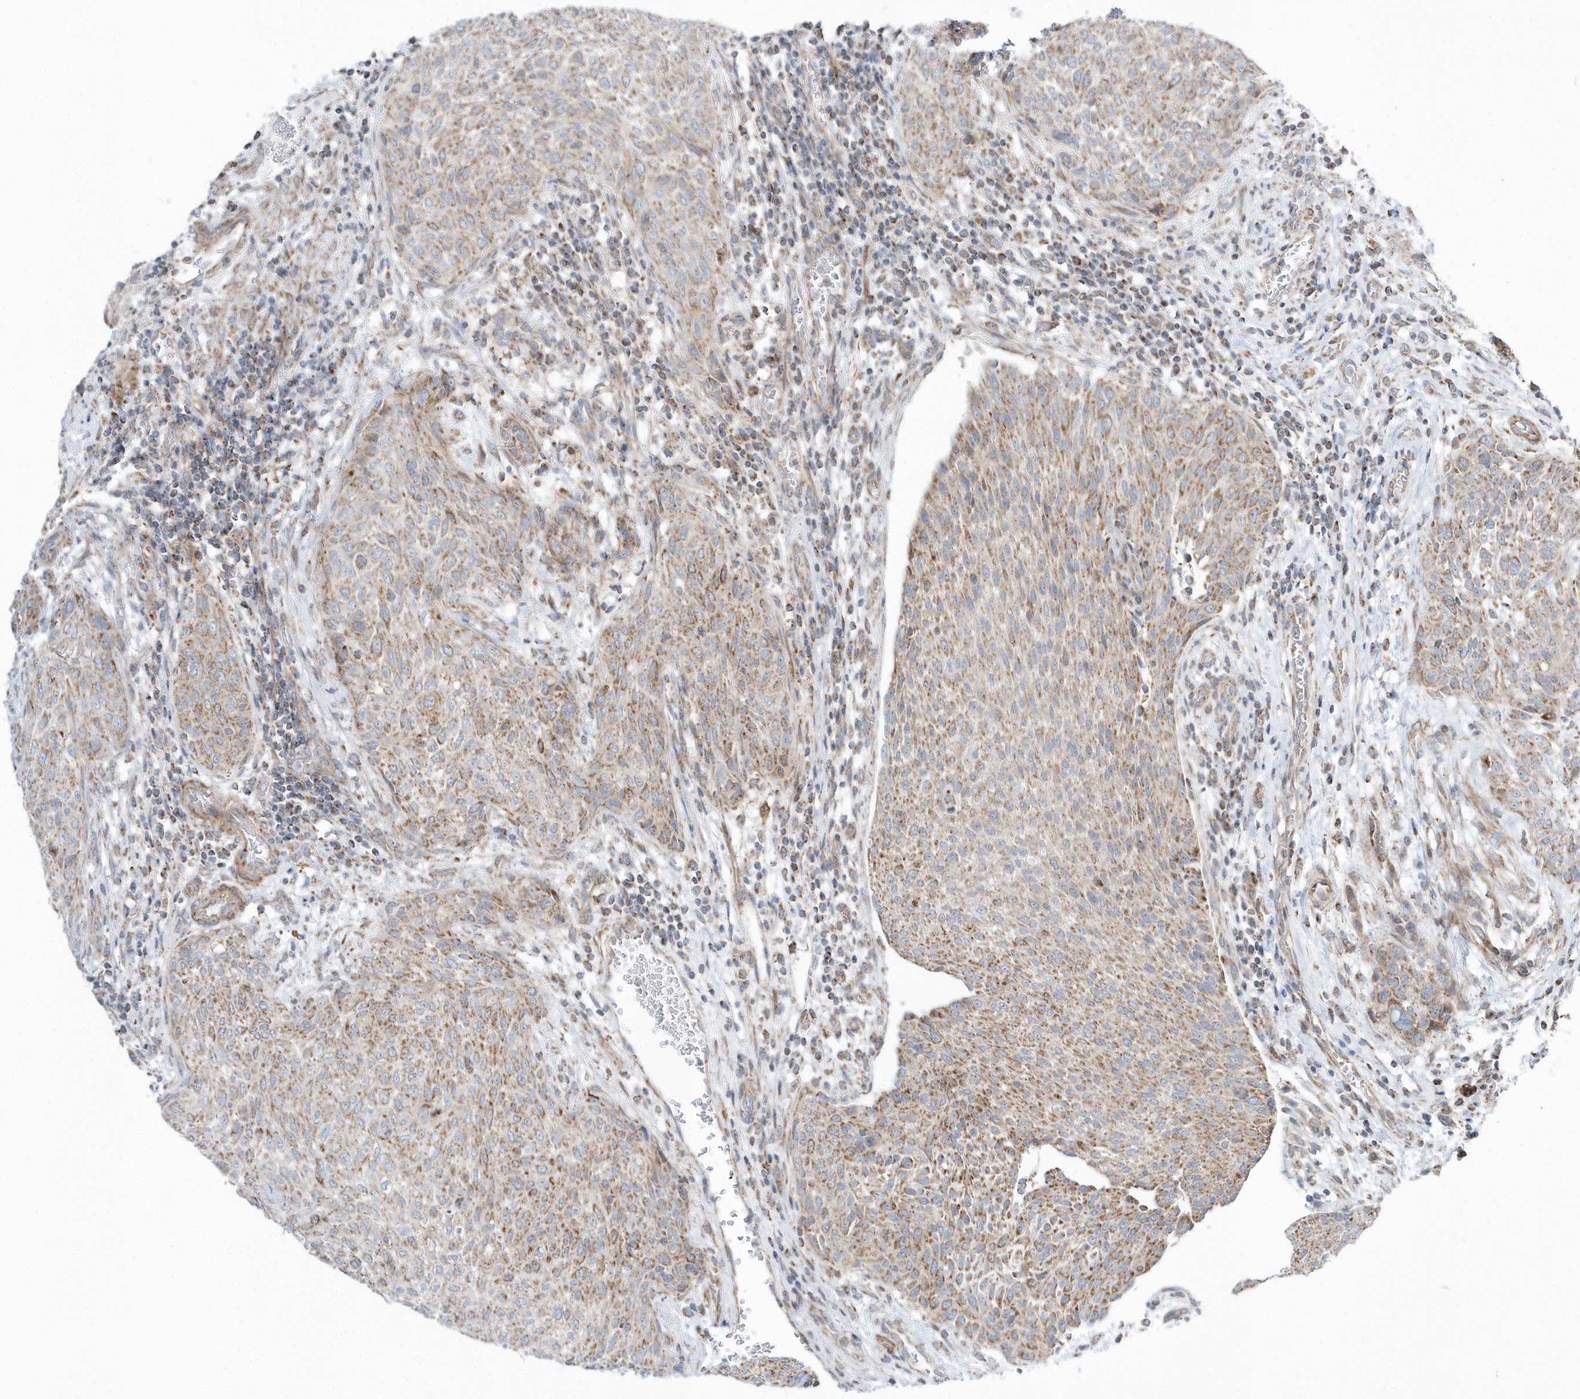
{"staining": {"intensity": "moderate", "quantity": "25%-75%", "location": "cytoplasmic/membranous"}, "tissue": "urothelial cancer", "cell_type": "Tumor cells", "image_type": "cancer", "snomed": [{"axis": "morphology", "description": "Urothelial carcinoma, High grade"}, {"axis": "topography", "description": "Urinary bladder"}], "caption": "The image displays immunohistochemical staining of high-grade urothelial carcinoma. There is moderate cytoplasmic/membranous expression is identified in approximately 25%-75% of tumor cells.", "gene": "OPA1", "patient": {"sex": "male", "age": 35}}